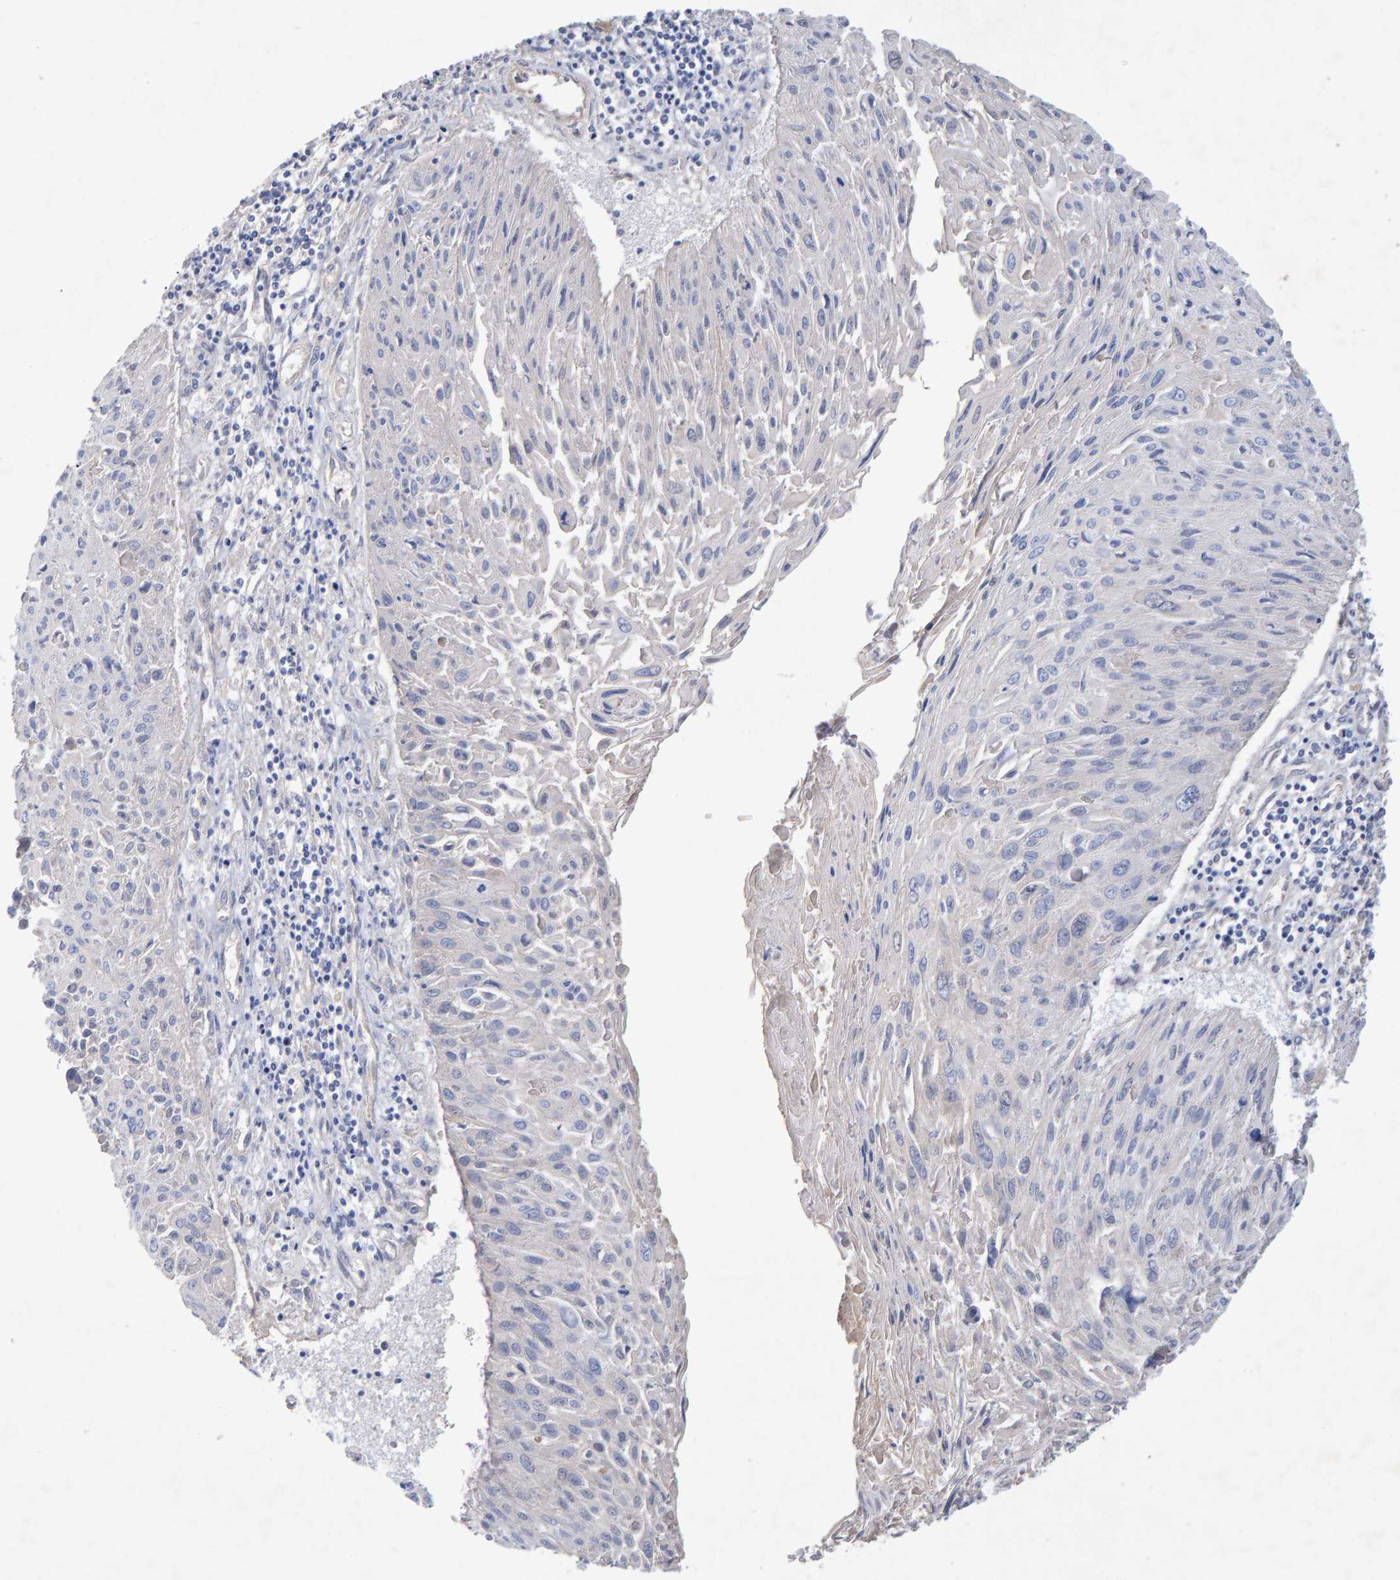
{"staining": {"intensity": "negative", "quantity": "none", "location": "none"}, "tissue": "cervical cancer", "cell_type": "Tumor cells", "image_type": "cancer", "snomed": [{"axis": "morphology", "description": "Squamous cell carcinoma, NOS"}, {"axis": "topography", "description": "Cervix"}], "caption": "Tumor cells are negative for brown protein staining in squamous cell carcinoma (cervical).", "gene": "EFR3A", "patient": {"sex": "female", "age": 51}}